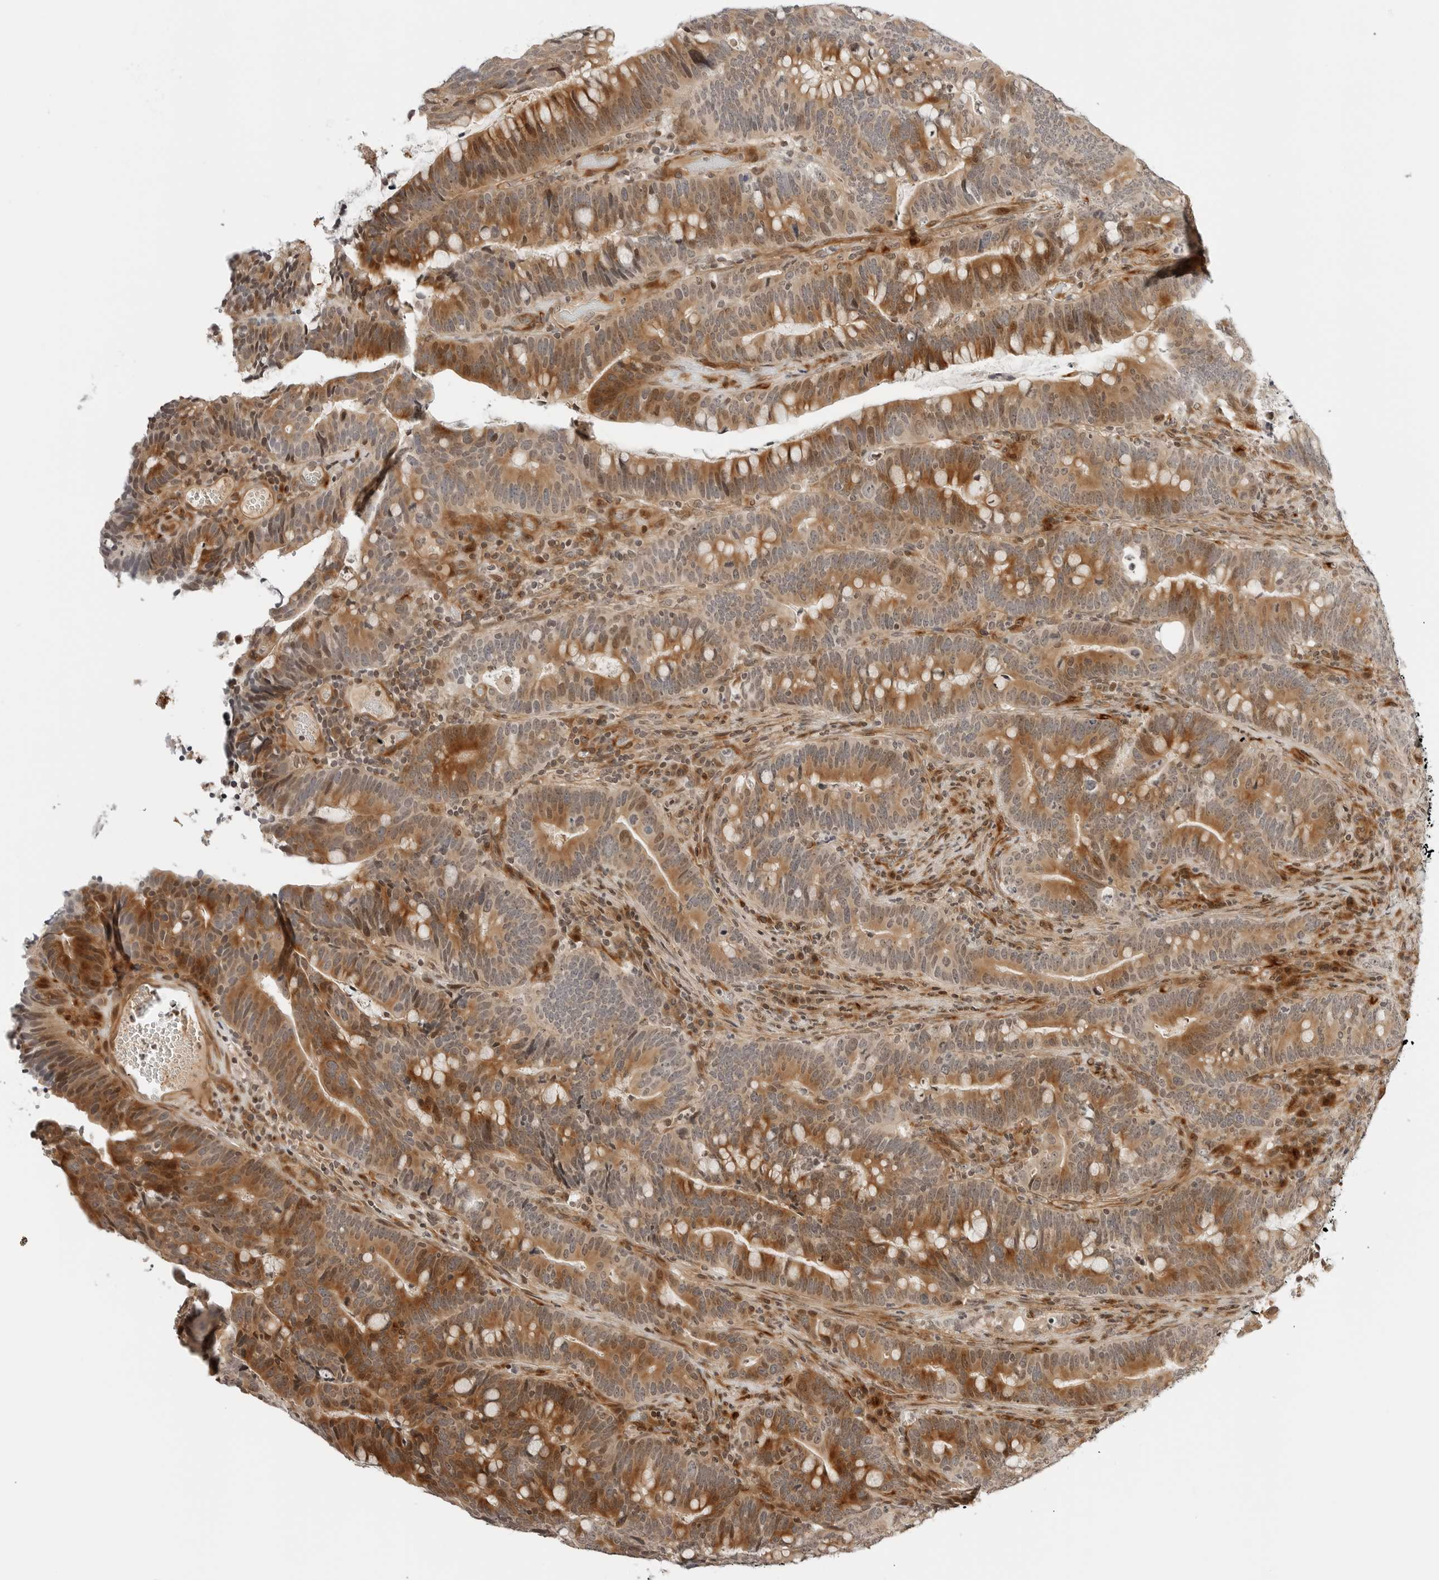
{"staining": {"intensity": "moderate", "quantity": ">75%", "location": "cytoplasmic/membranous,nuclear"}, "tissue": "colorectal cancer", "cell_type": "Tumor cells", "image_type": "cancer", "snomed": [{"axis": "morphology", "description": "Adenocarcinoma, NOS"}, {"axis": "topography", "description": "Colon"}], "caption": "Tumor cells reveal medium levels of moderate cytoplasmic/membranous and nuclear positivity in approximately >75% of cells in human colorectal cancer.", "gene": "GEM", "patient": {"sex": "female", "age": 66}}